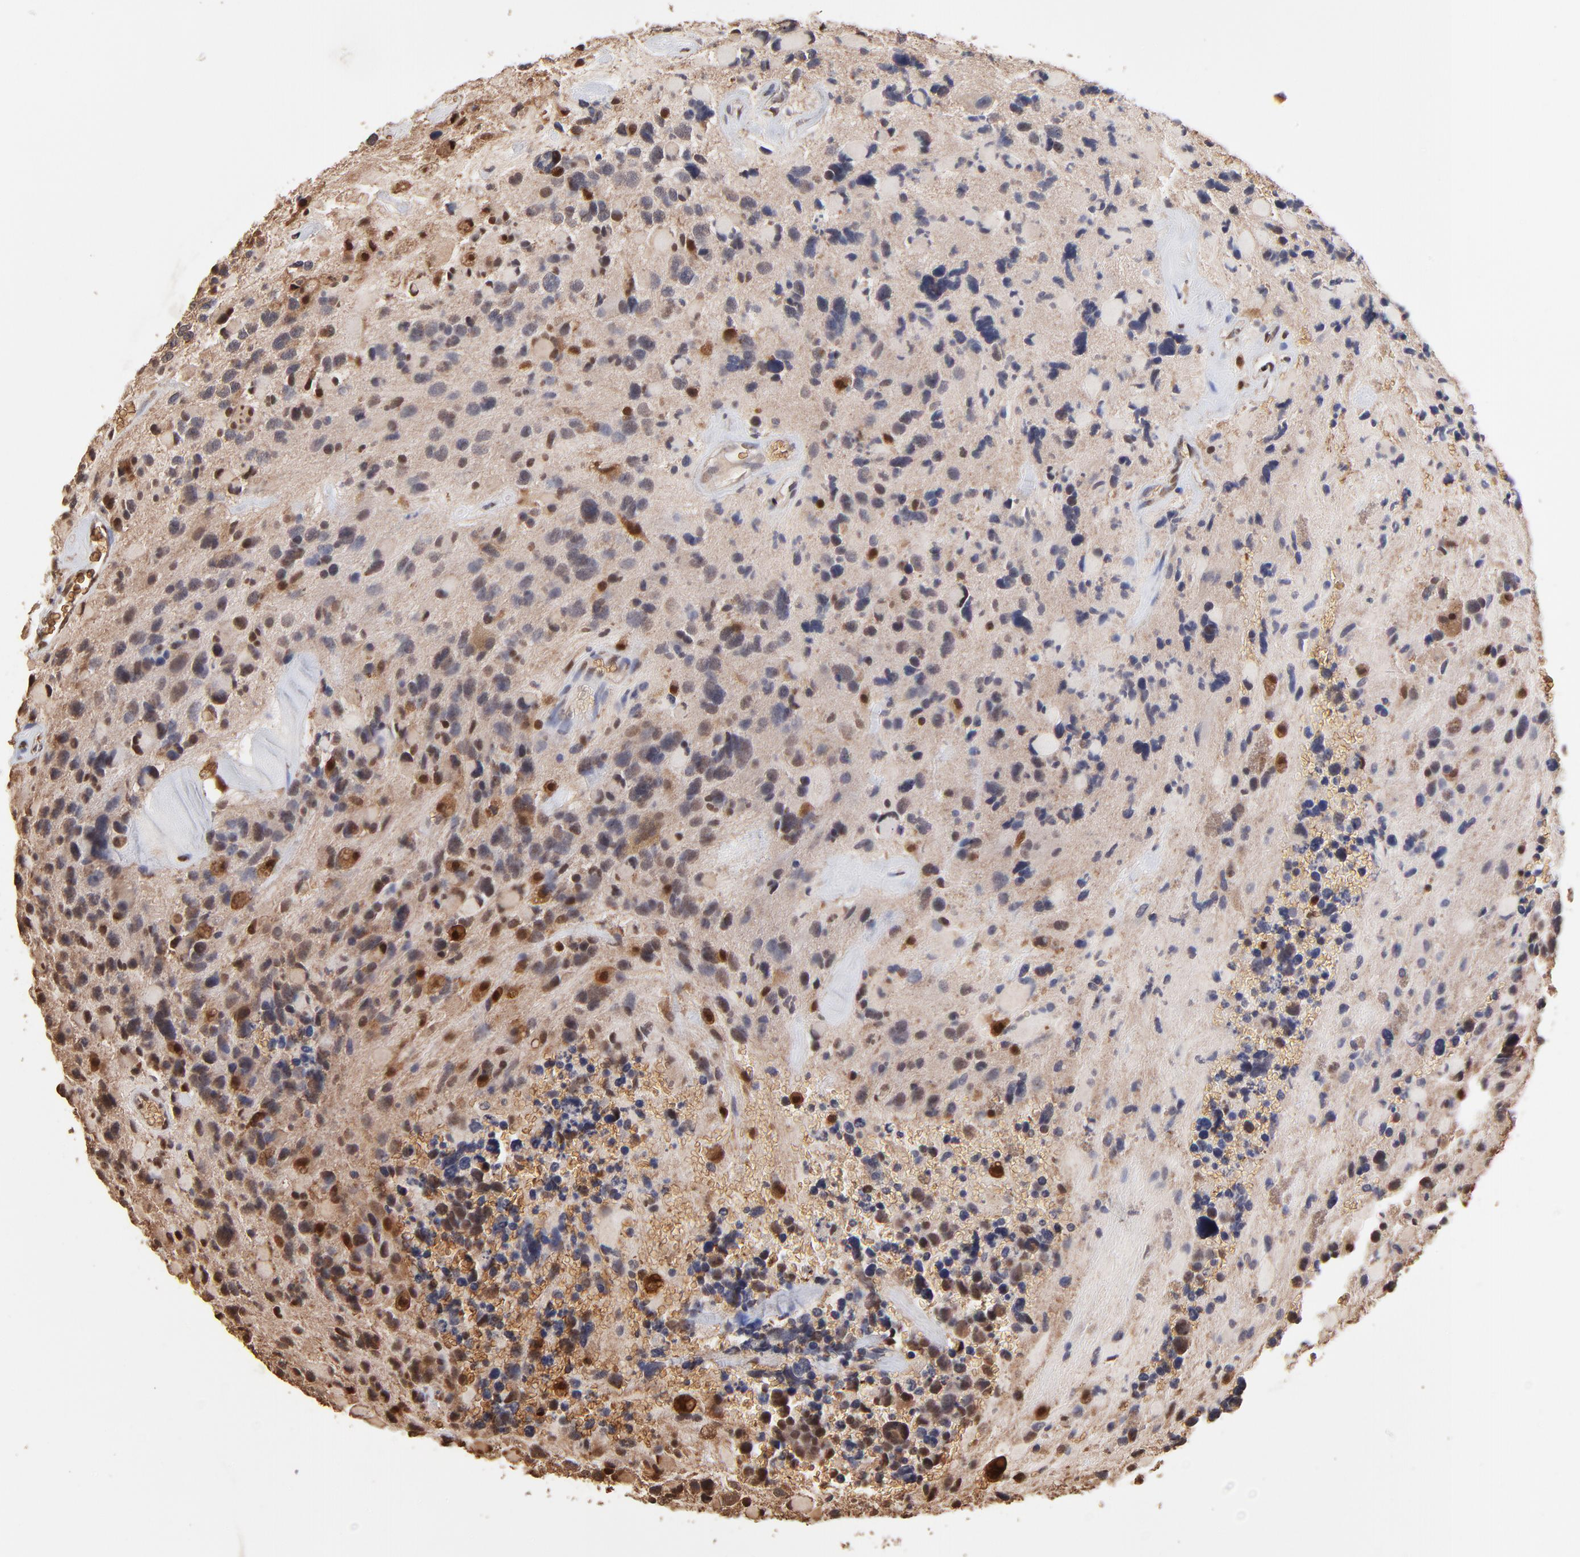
{"staining": {"intensity": "negative", "quantity": "none", "location": "none"}, "tissue": "glioma", "cell_type": "Tumor cells", "image_type": "cancer", "snomed": [{"axis": "morphology", "description": "Glioma, malignant, High grade"}, {"axis": "topography", "description": "Brain"}], "caption": "Tumor cells show no significant expression in glioma.", "gene": "CASP1", "patient": {"sex": "female", "age": 37}}